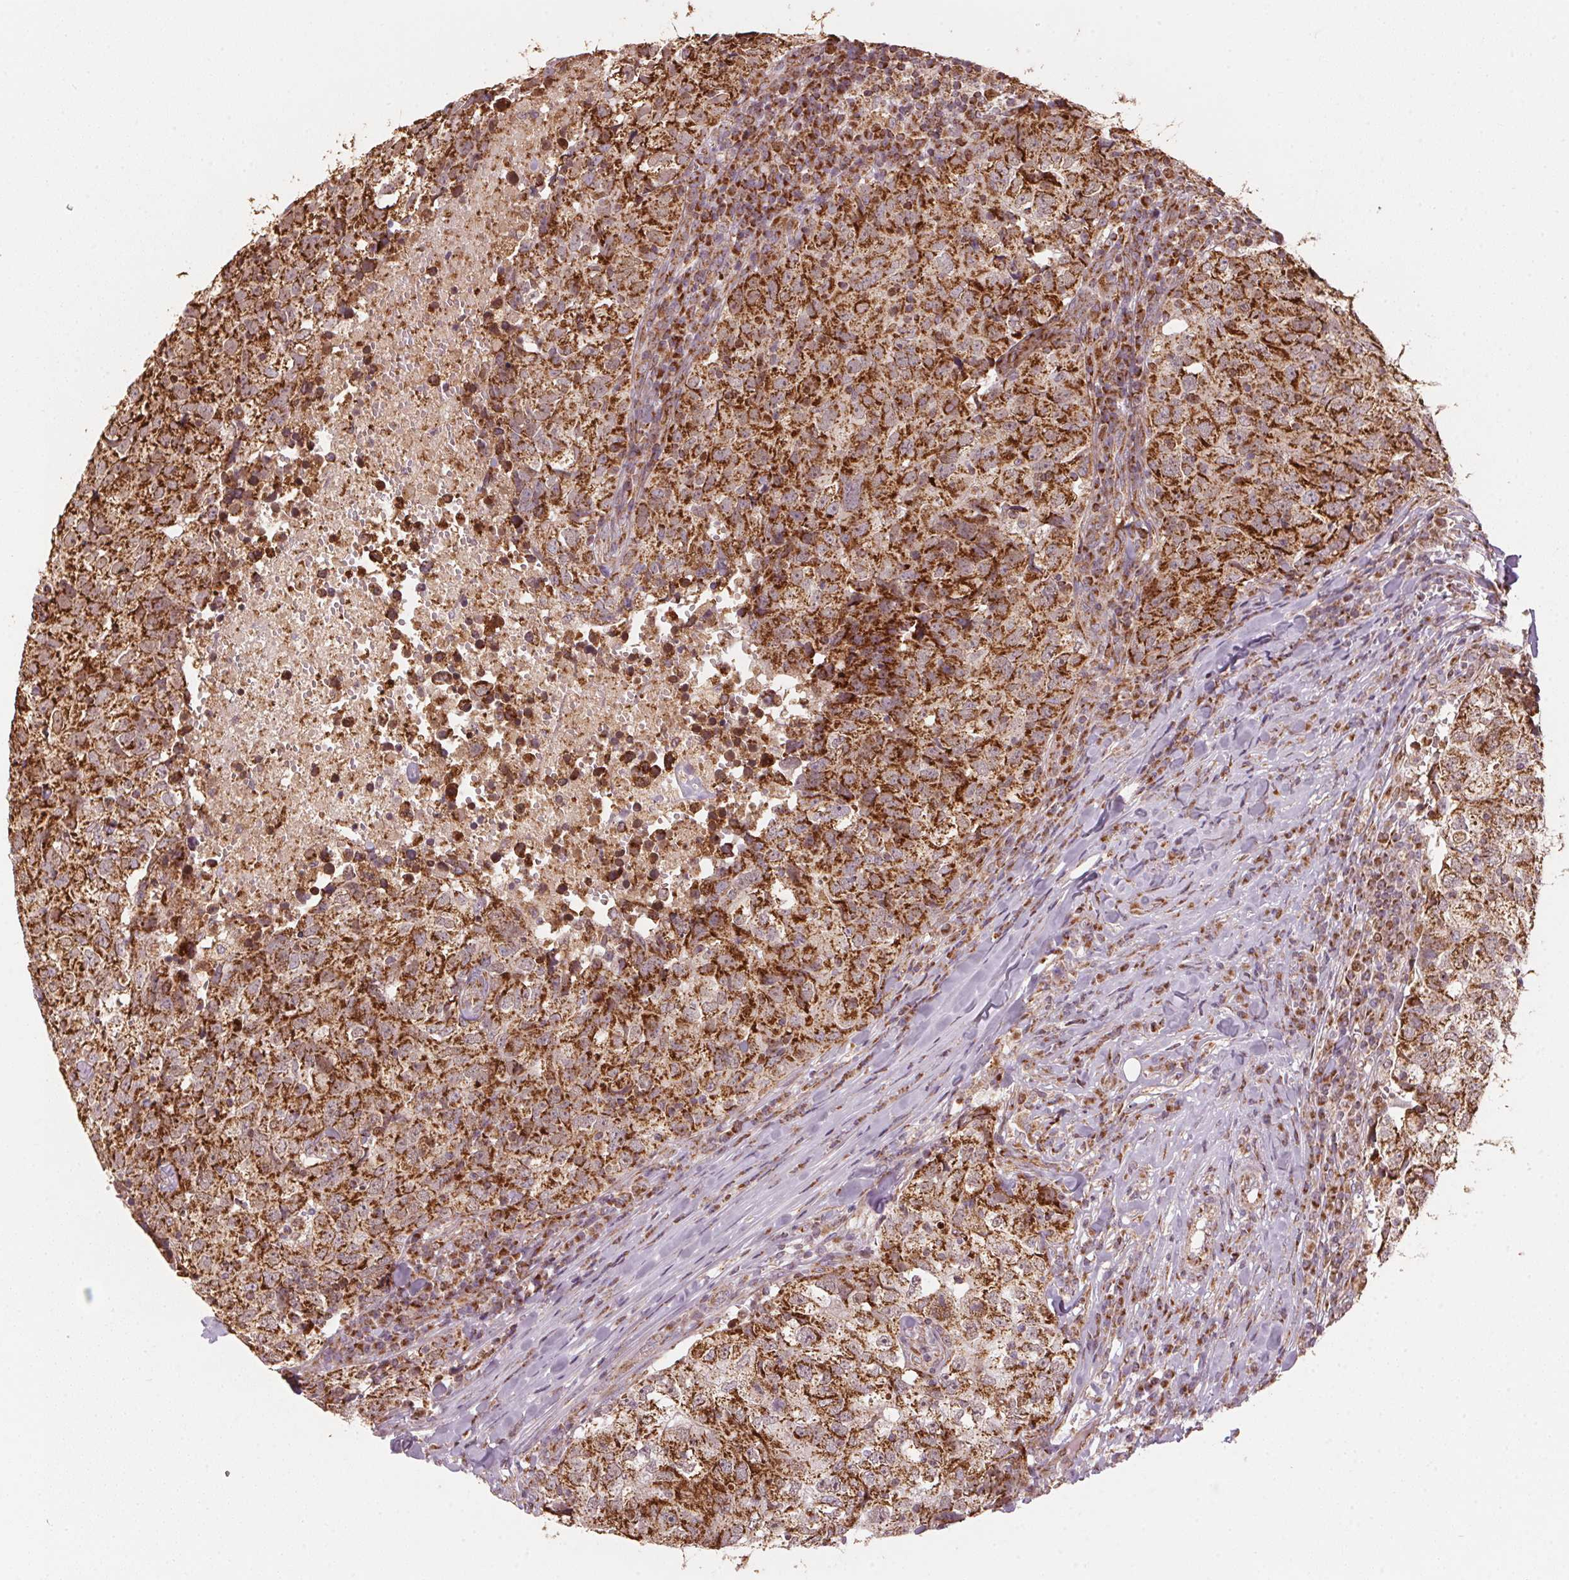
{"staining": {"intensity": "strong", "quantity": ">75%", "location": "cytoplasmic/membranous"}, "tissue": "breast cancer", "cell_type": "Tumor cells", "image_type": "cancer", "snomed": [{"axis": "morphology", "description": "Duct carcinoma"}, {"axis": "topography", "description": "Breast"}], "caption": "Strong cytoplasmic/membranous protein staining is identified in about >75% of tumor cells in breast cancer (intraductal carcinoma).", "gene": "TOMM70", "patient": {"sex": "female", "age": 30}}